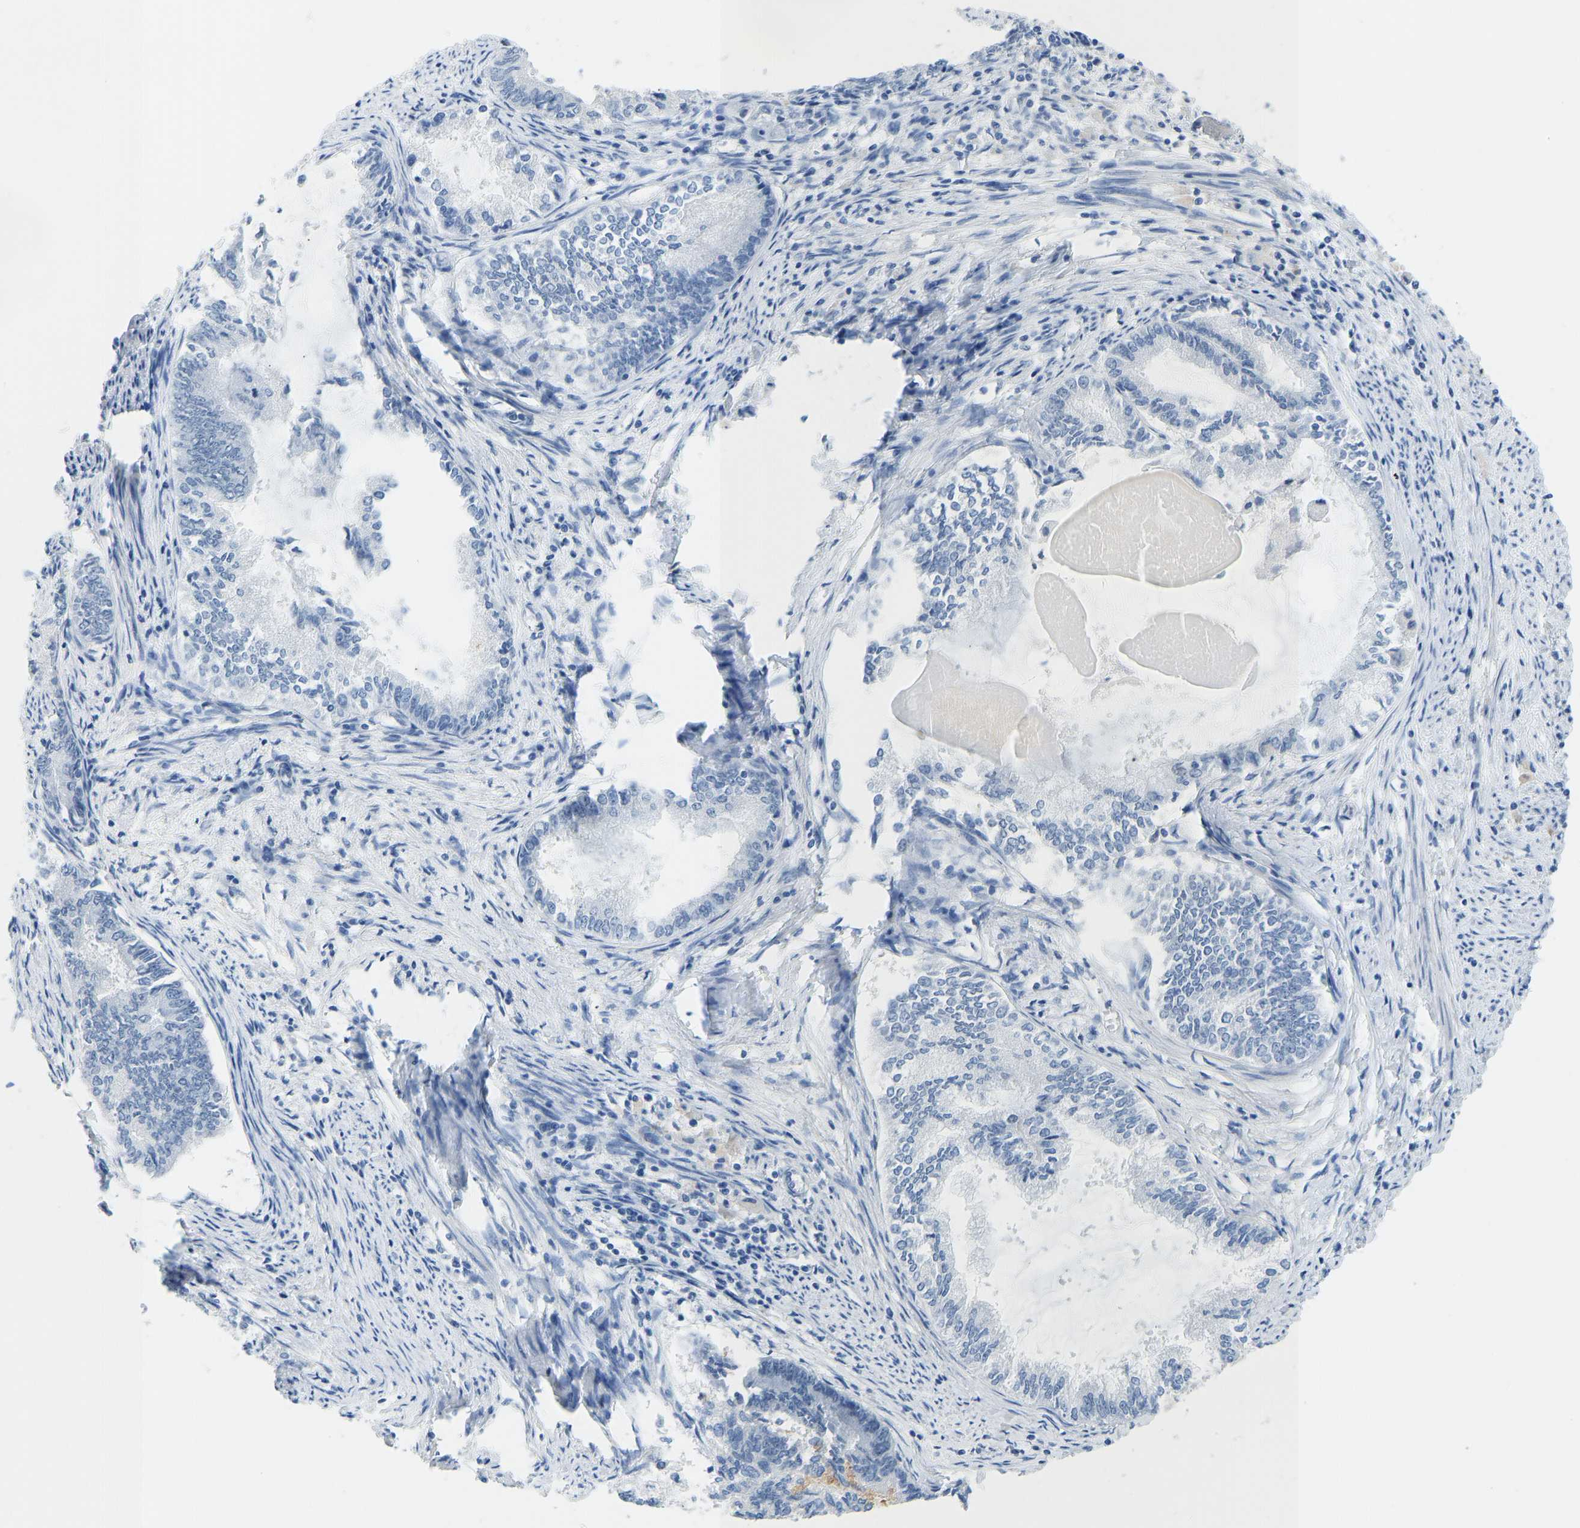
{"staining": {"intensity": "negative", "quantity": "none", "location": "none"}, "tissue": "endometrial cancer", "cell_type": "Tumor cells", "image_type": "cancer", "snomed": [{"axis": "morphology", "description": "Adenocarcinoma, NOS"}, {"axis": "topography", "description": "Endometrium"}], "caption": "Tumor cells are negative for brown protein staining in endometrial cancer. The staining is performed using DAB (3,3'-diaminobenzidine) brown chromogen with nuclei counter-stained in using hematoxylin.", "gene": "TXNDC2", "patient": {"sex": "female", "age": 86}}